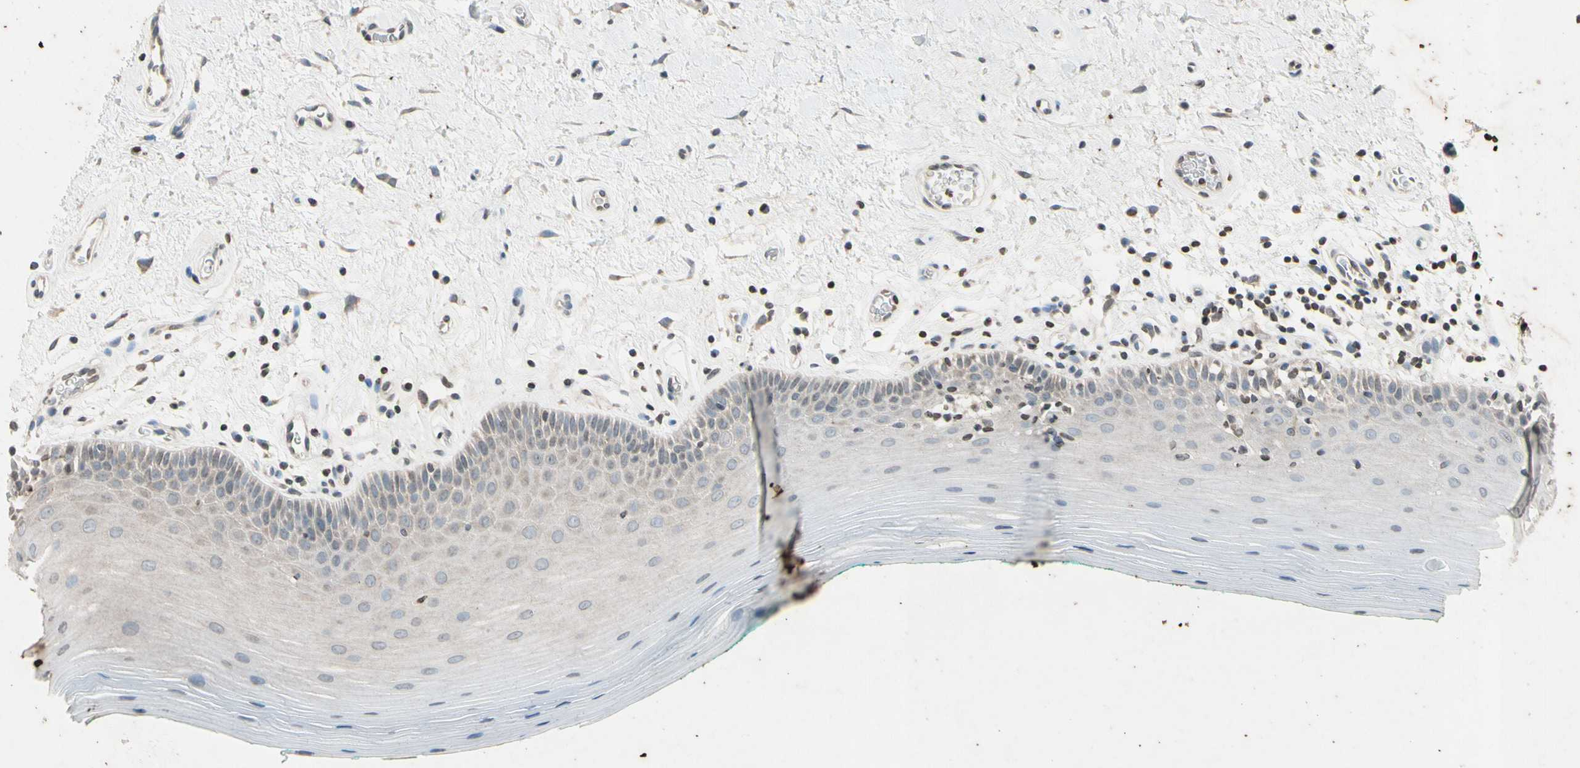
{"staining": {"intensity": "weak", "quantity": "<25%", "location": "cytoplasmic/membranous,nuclear"}, "tissue": "oral mucosa", "cell_type": "Squamous epithelial cells", "image_type": "normal", "snomed": [{"axis": "morphology", "description": "Normal tissue, NOS"}, {"axis": "topography", "description": "Skeletal muscle"}, {"axis": "topography", "description": "Oral tissue"}], "caption": "Immunohistochemistry of benign human oral mucosa reveals no positivity in squamous epithelial cells. Nuclei are stained in blue.", "gene": "CLDN11", "patient": {"sex": "male", "age": 58}}